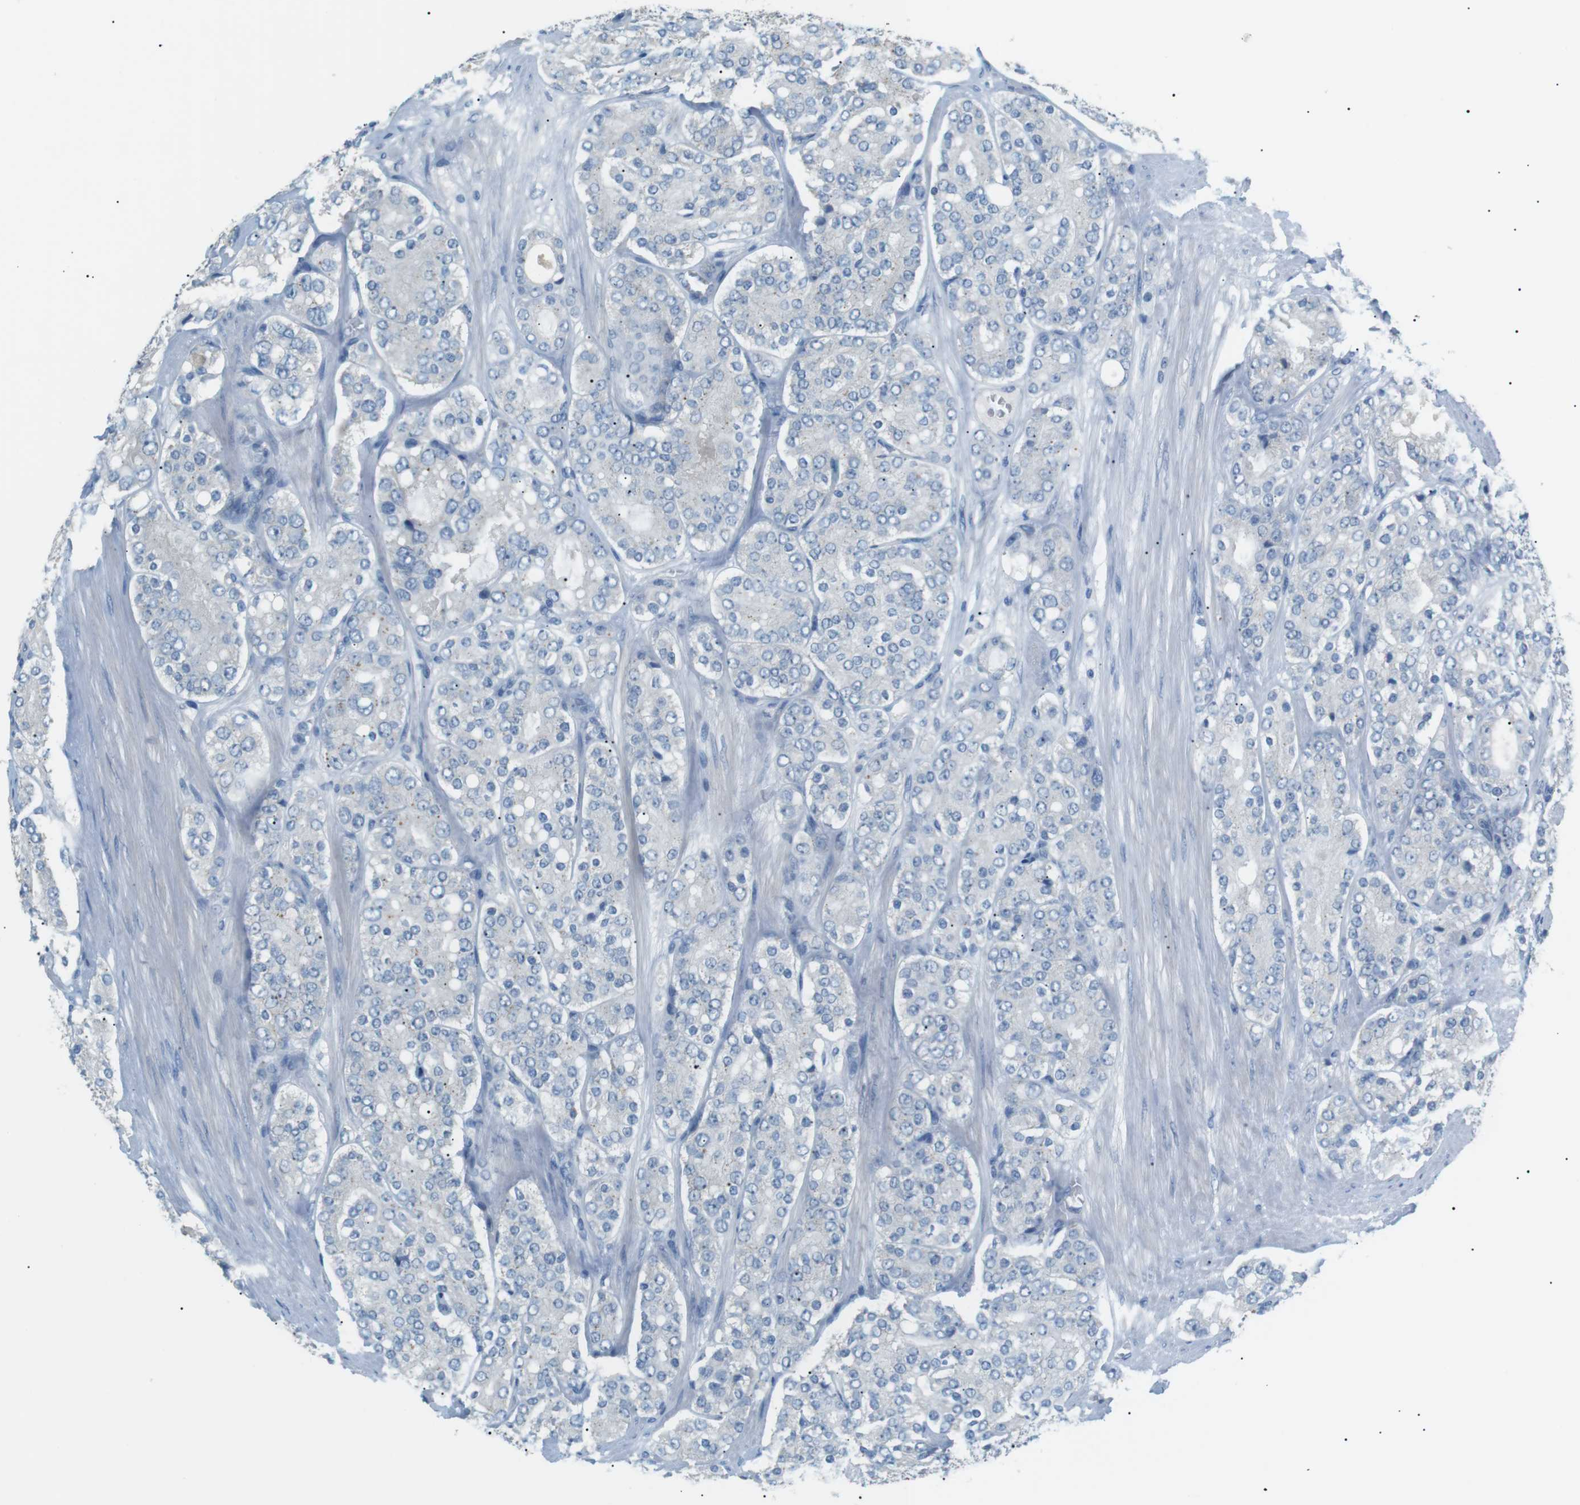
{"staining": {"intensity": "negative", "quantity": "none", "location": "none"}, "tissue": "prostate cancer", "cell_type": "Tumor cells", "image_type": "cancer", "snomed": [{"axis": "morphology", "description": "Adenocarcinoma, High grade"}, {"axis": "topography", "description": "Prostate"}], "caption": "This is a micrograph of IHC staining of prostate cancer (adenocarcinoma (high-grade)), which shows no staining in tumor cells. Nuclei are stained in blue.", "gene": "CDH26", "patient": {"sex": "male", "age": 65}}